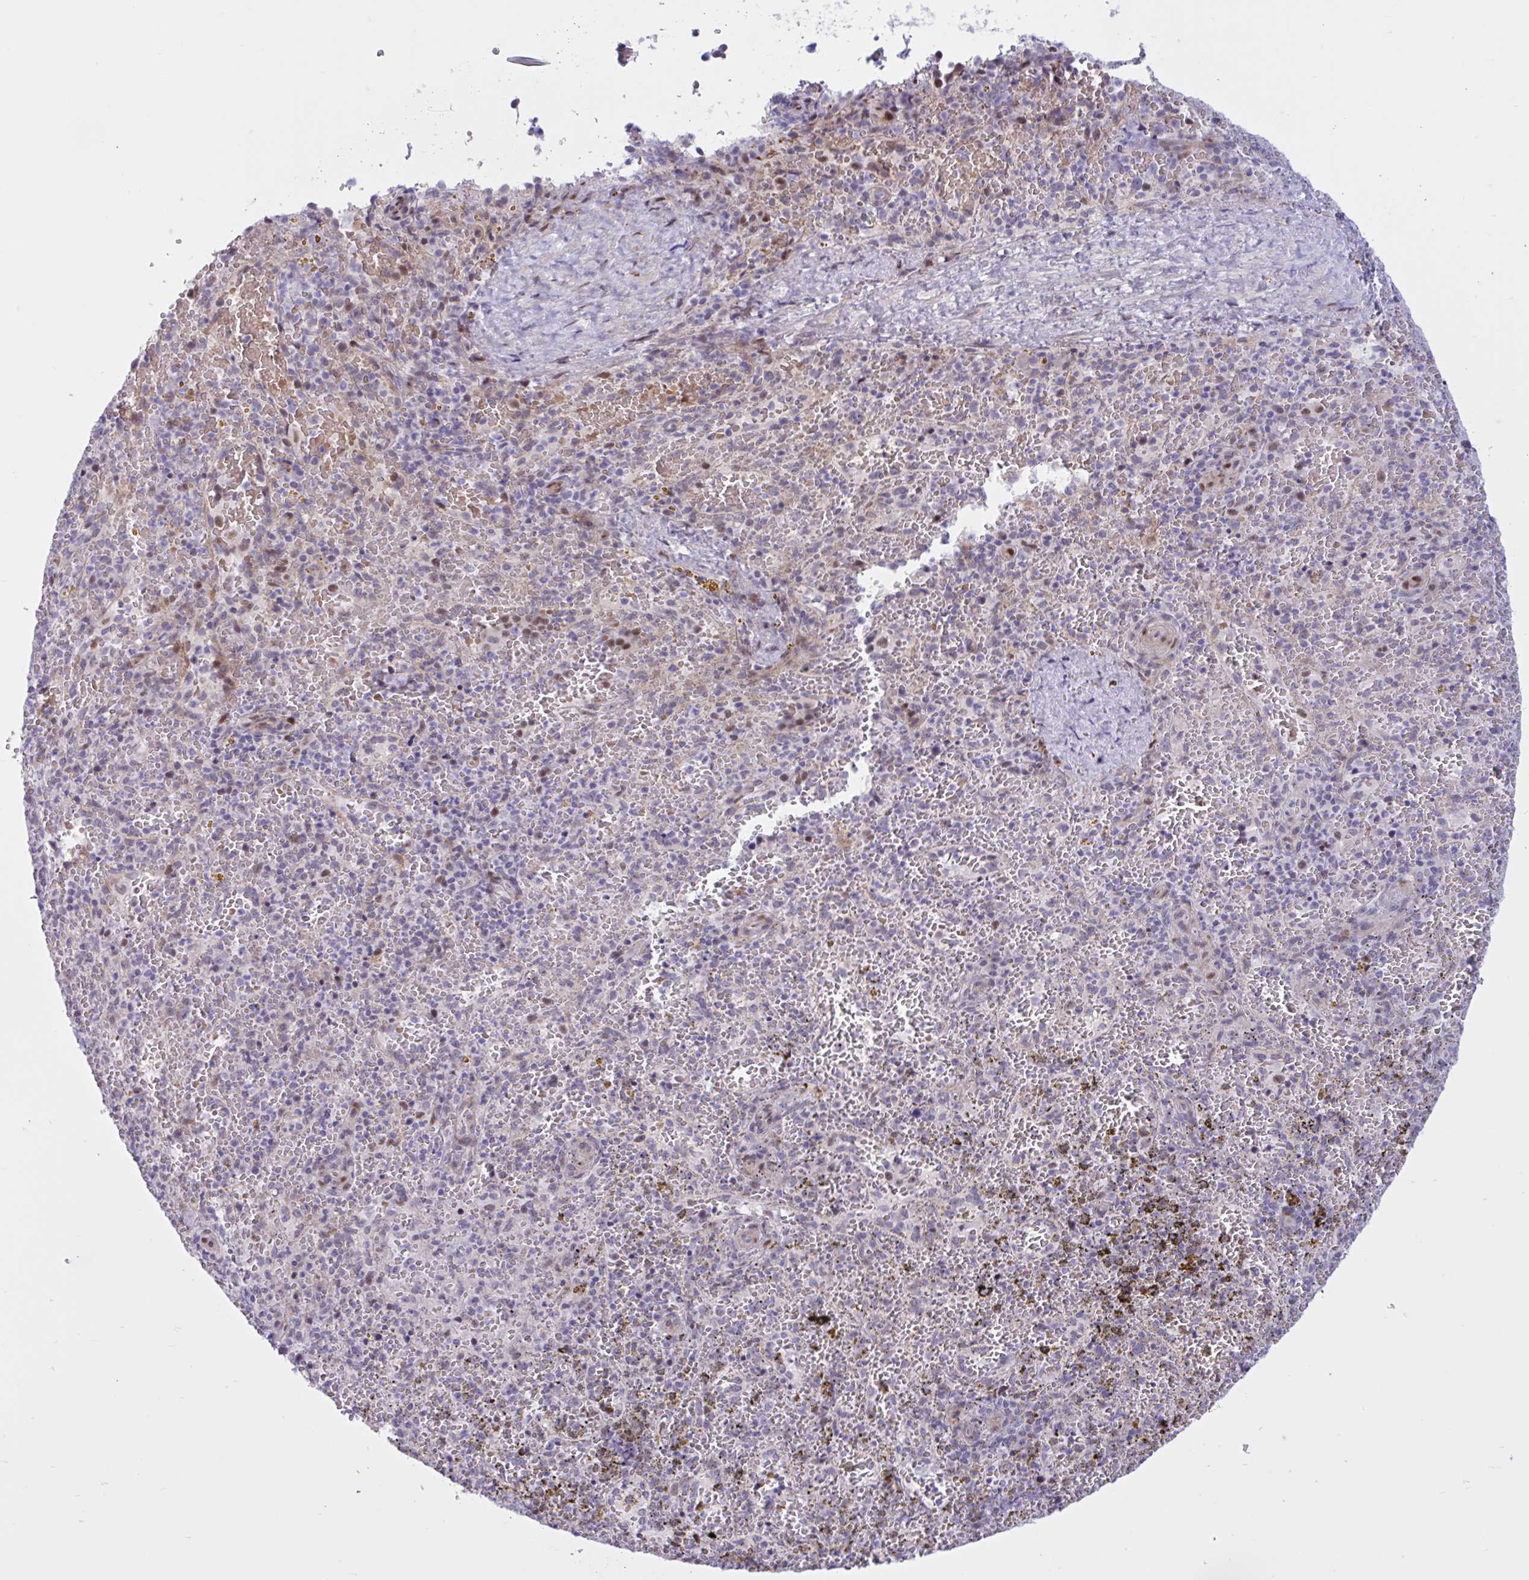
{"staining": {"intensity": "moderate", "quantity": "<25%", "location": "nuclear"}, "tissue": "spleen", "cell_type": "Cells in red pulp", "image_type": "normal", "snomed": [{"axis": "morphology", "description": "Normal tissue, NOS"}, {"axis": "topography", "description": "Spleen"}], "caption": "Cells in red pulp show low levels of moderate nuclear expression in approximately <25% of cells in normal human spleen. Nuclei are stained in blue.", "gene": "RBL1", "patient": {"sex": "female", "age": 50}}